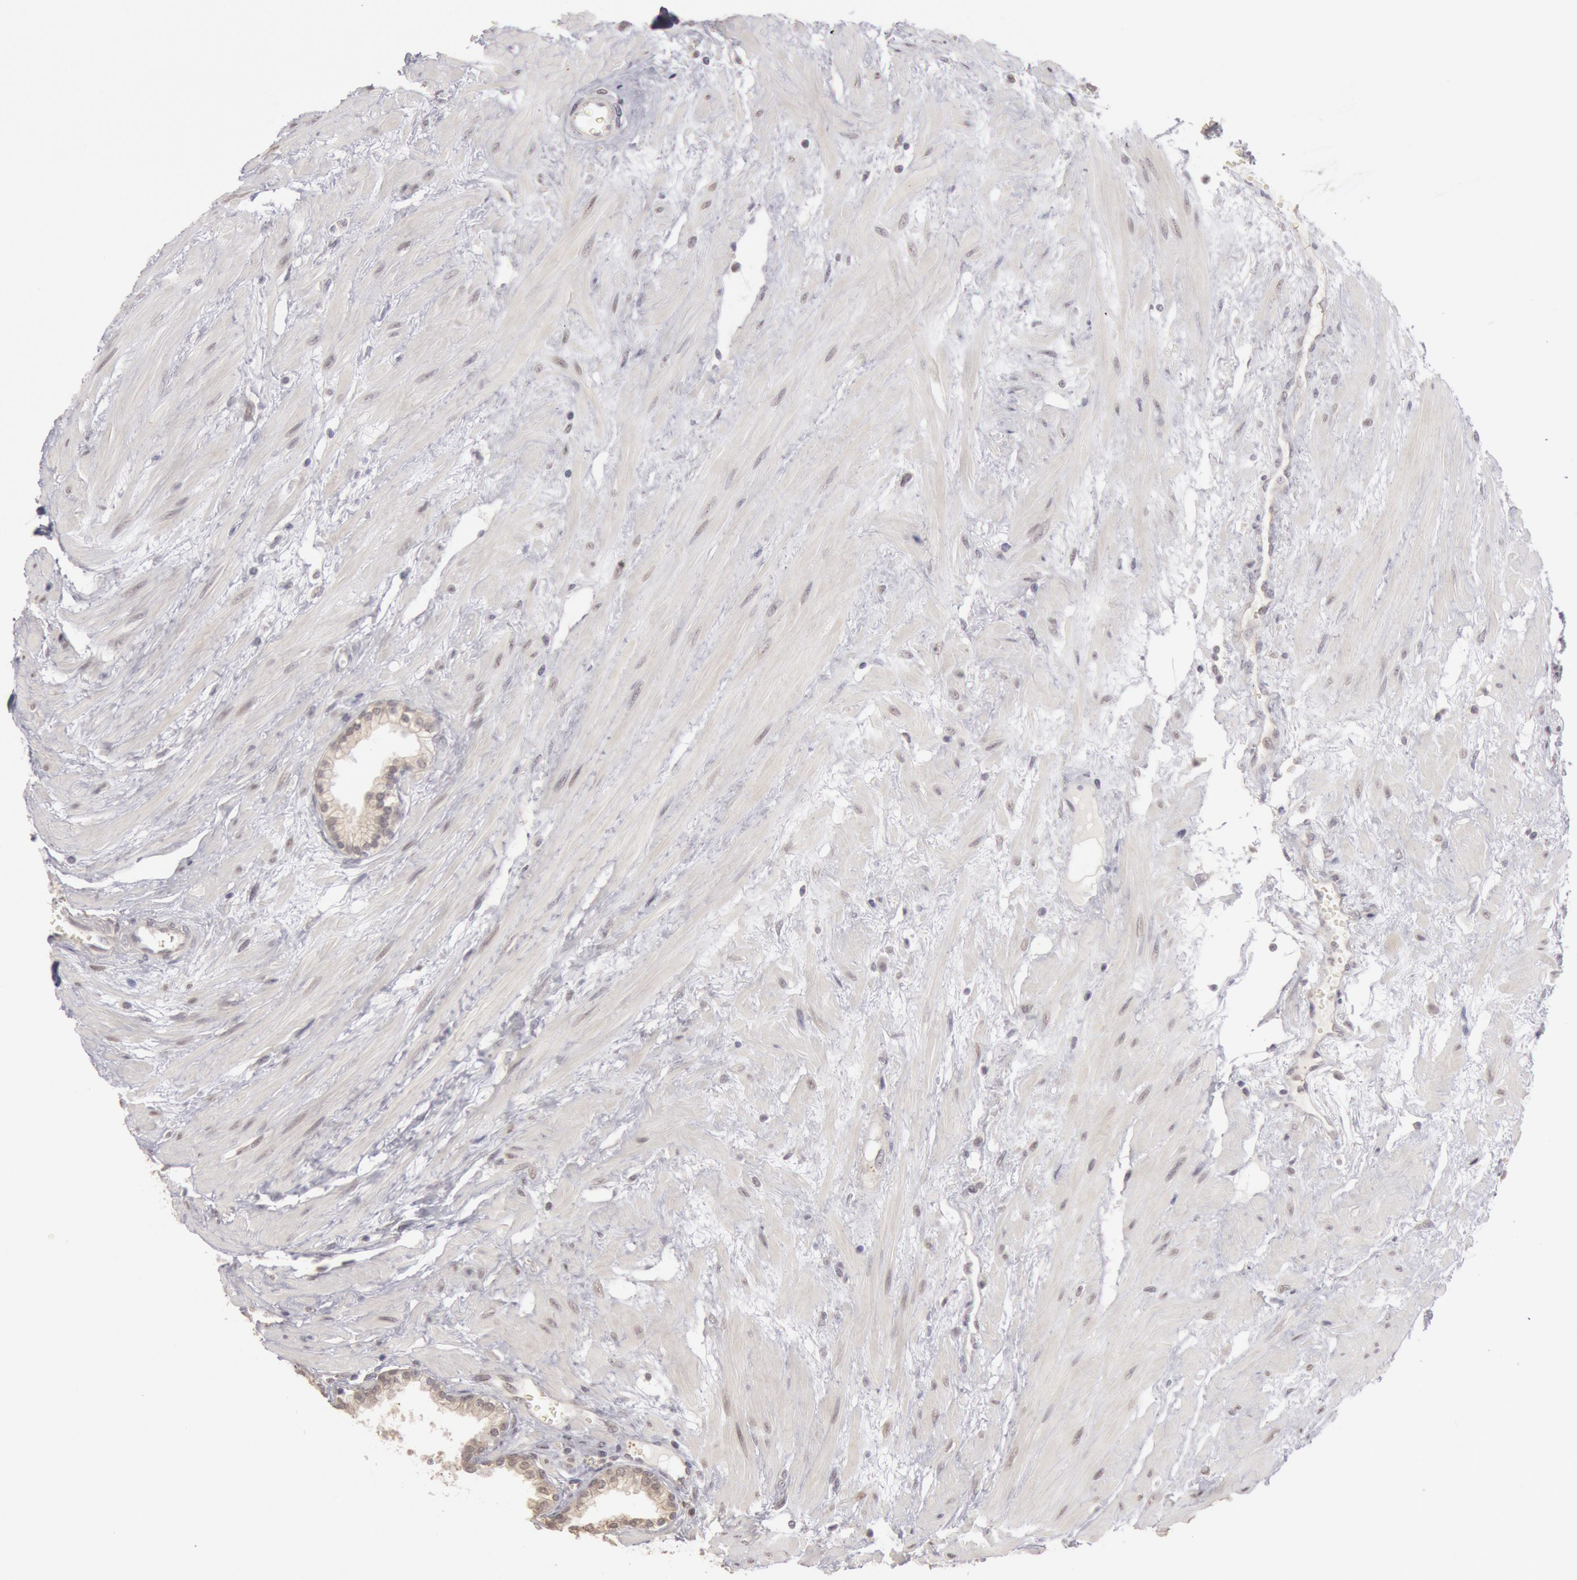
{"staining": {"intensity": "negative", "quantity": "none", "location": "none"}, "tissue": "prostate", "cell_type": "Glandular cells", "image_type": "normal", "snomed": [{"axis": "morphology", "description": "Normal tissue, NOS"}, {"axis": "topography", "description": "Prostate"}], "caption": "An immunohistochemistry photomicrograph of benign prostate is shown. There is no staining in glandular cells of prostate. (DAB immunohistochemistry, high magnification).", "gene": "RIMBP3B", "patient": {"sex": "male", "age": 64}}